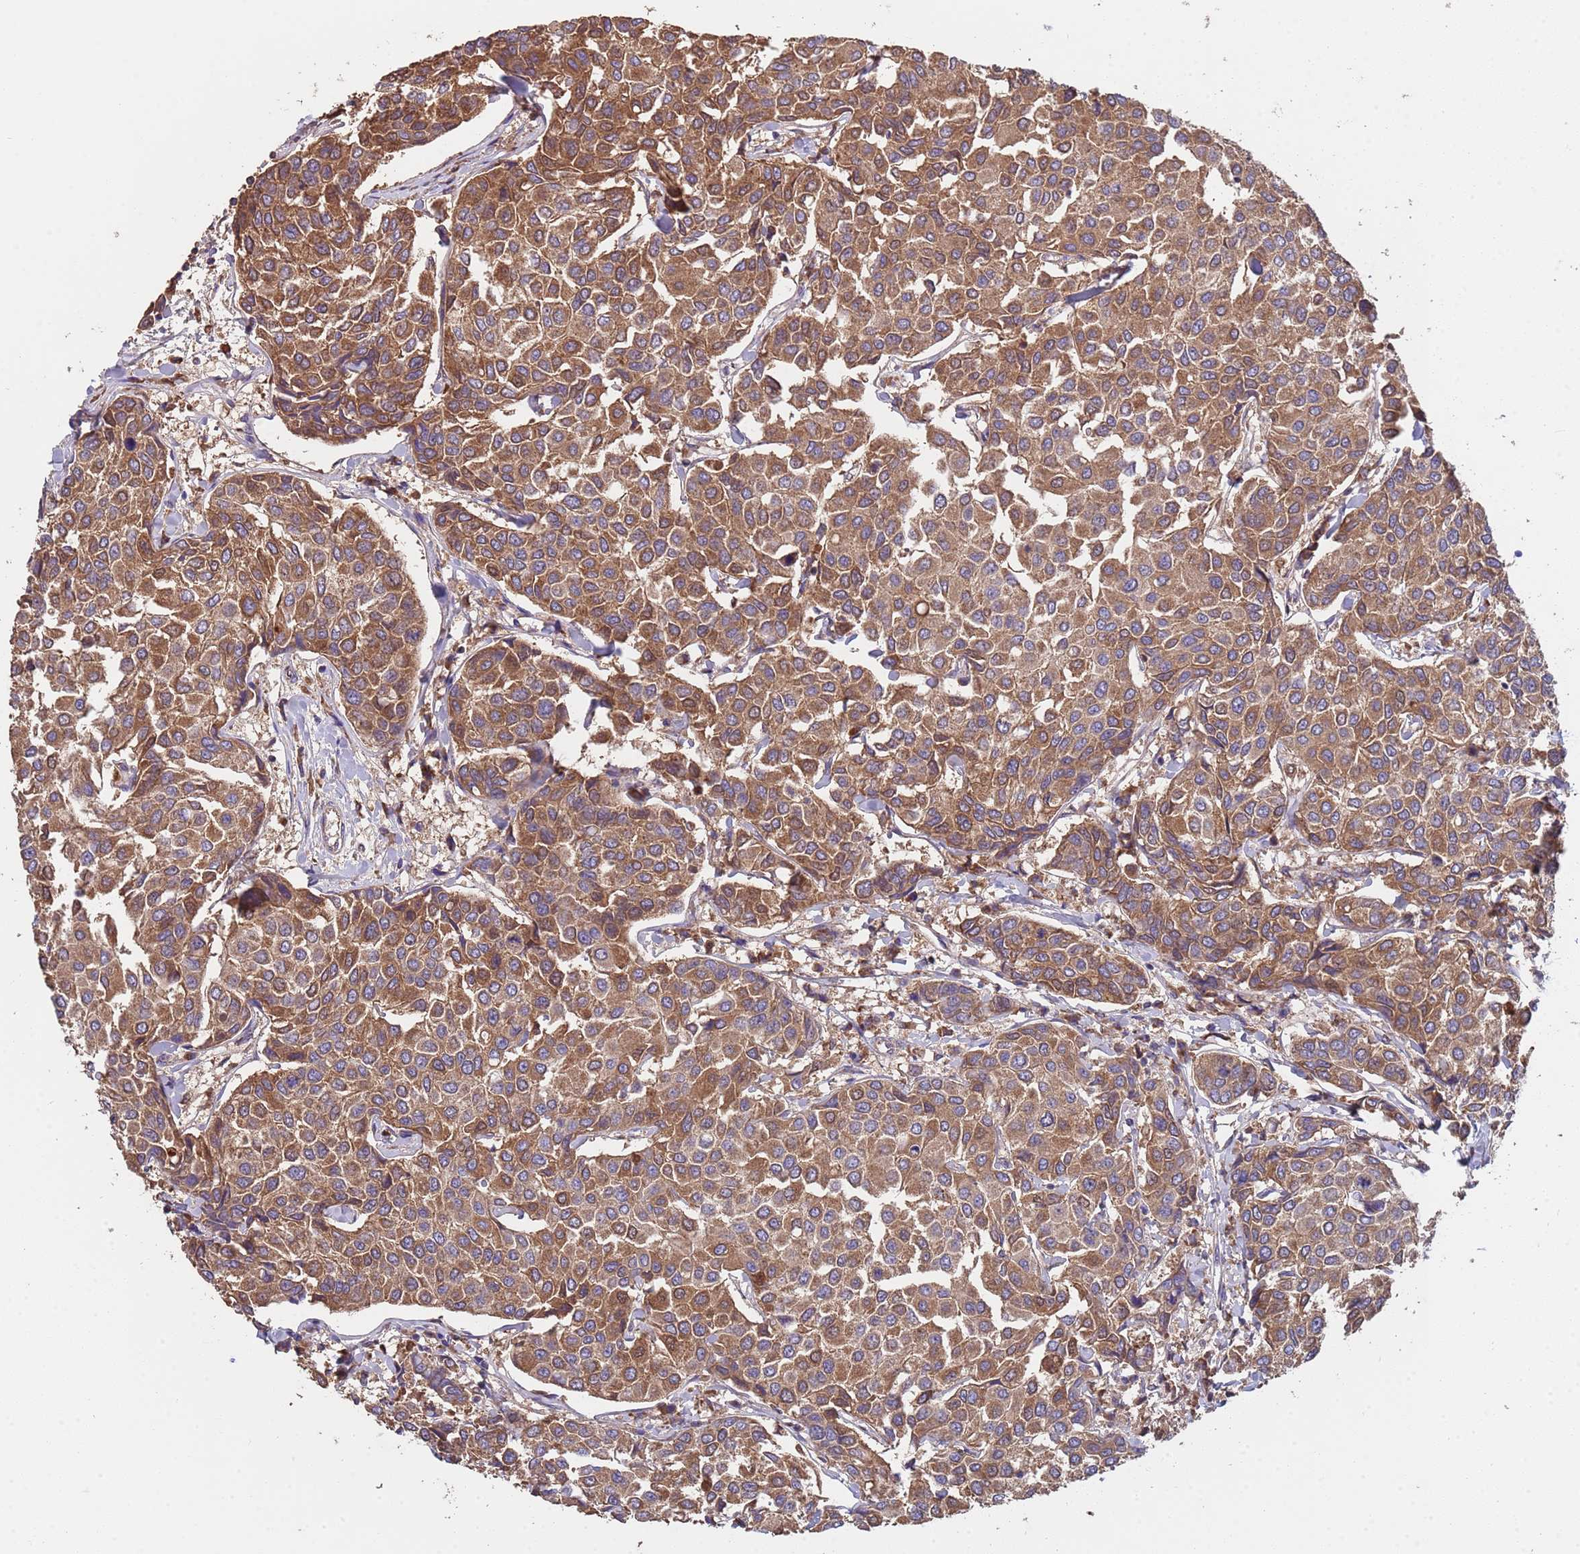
{"staining": {"intensity": "moderate", "quantity": ">75%", "location": "cytoplasmic/membranous"}, "tissue": "breast cancer", "cell_type": "Tumor cells", "image_type": "cancer", "snomed": [{"axis": "morphology", "description": "Duct carcinoma"}, {"axis": "topography", "description": "Breast"}], "caption": "Brown immunohistochemical staining in human breast cancer displays moderate cytoplasmic/membranous expression in about >75% of tumor cells.", "gene": "EEF1AKMT1", "patient": {"sex": "female", "age": 55}}